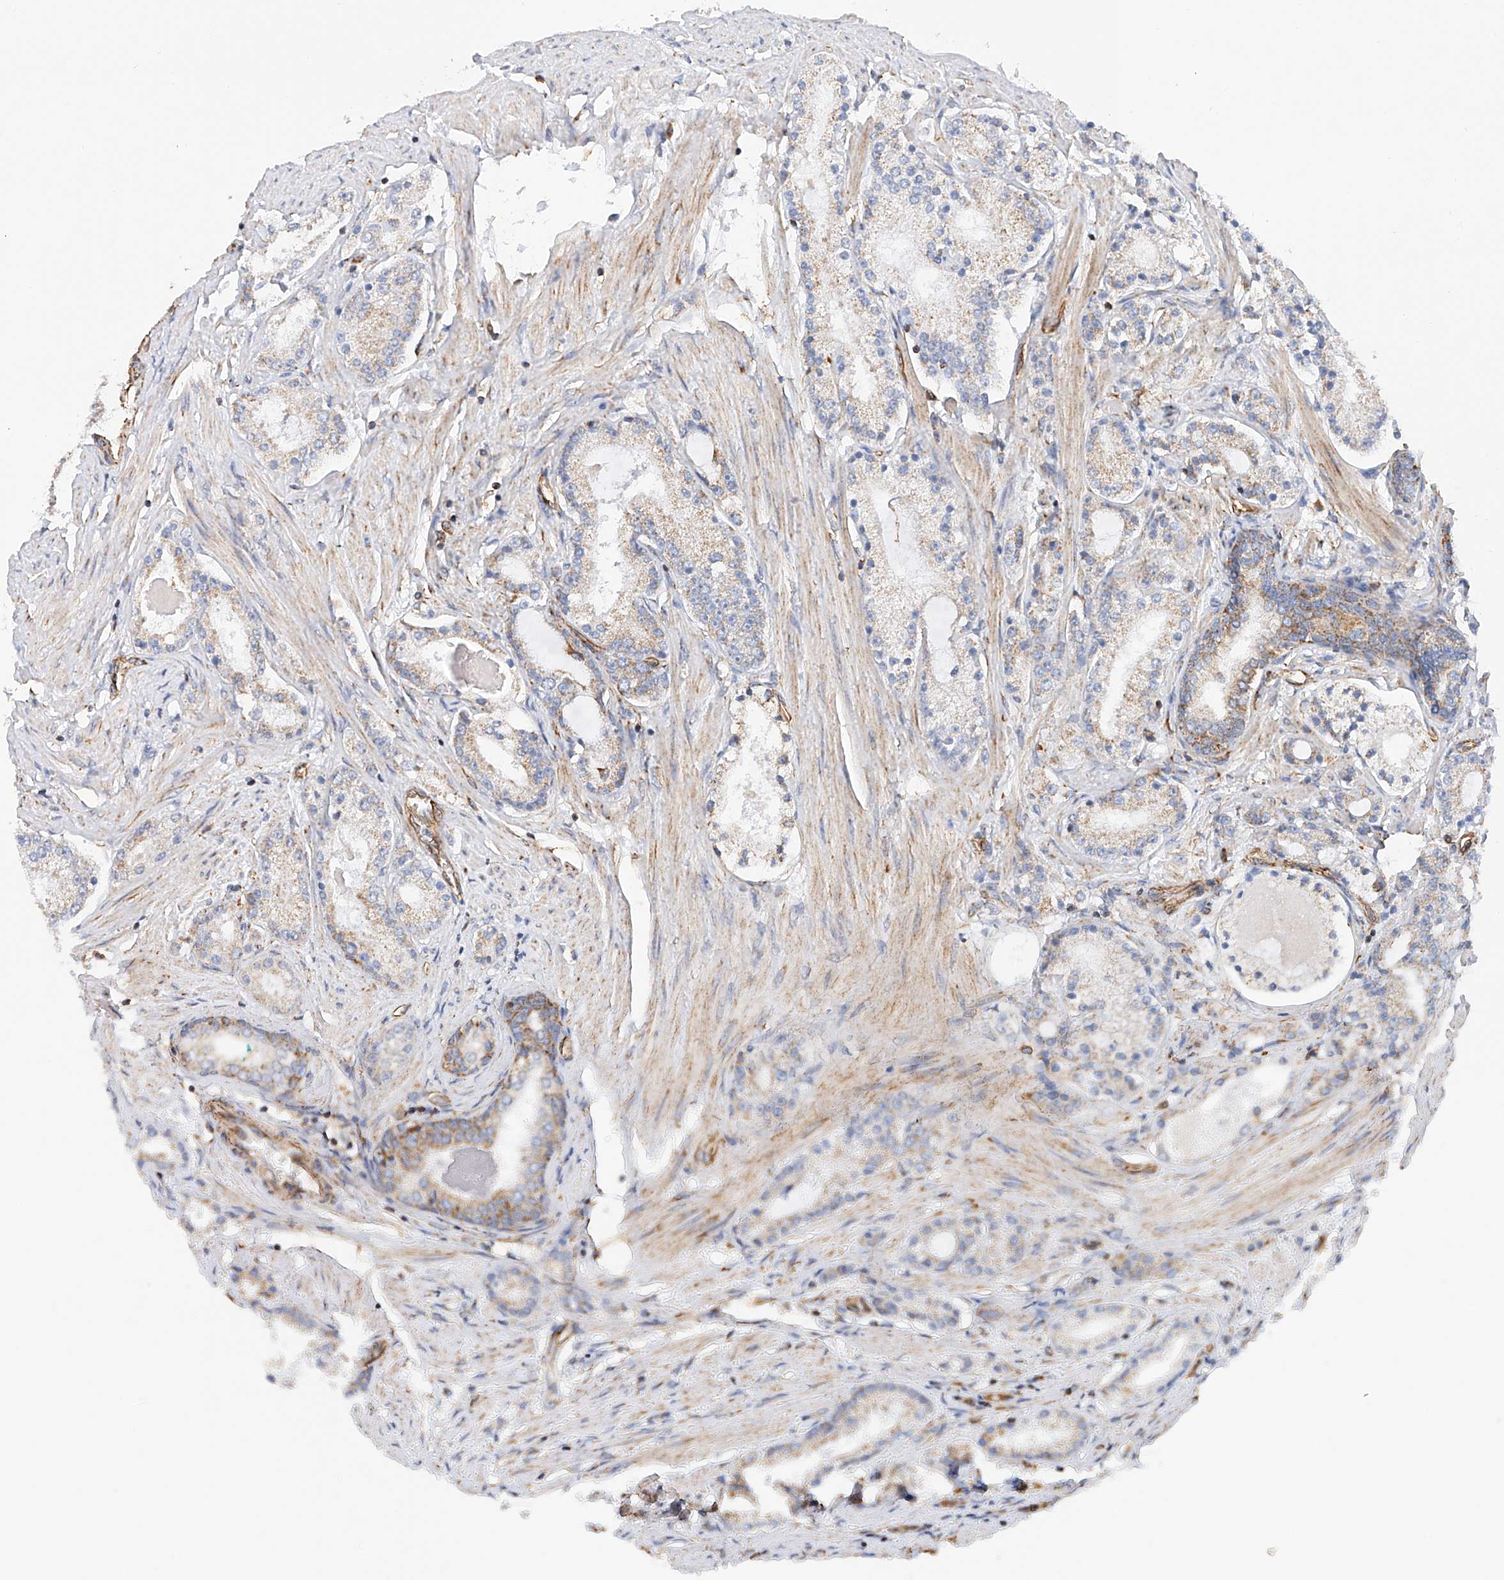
{"staining": {"intensity": "weak", "quantity": "<25%", "location": "cytoplasmic/membranous"}, "tissue": "prostate cancer", "cell_type": "Tumor cells", "image_type": "cancer", "snomed": [{"axis": "morphology", "description": "Adenocarcinoma, Low grade"}, {"axis": "topography", "description": "Prostate"}], "caption": "Immunohistochemical staining of human prostate cancer displays no significant positivity in tumor cells.", "gene": "NDUFV3", "patient": {"sex": "male", "age": 63}}